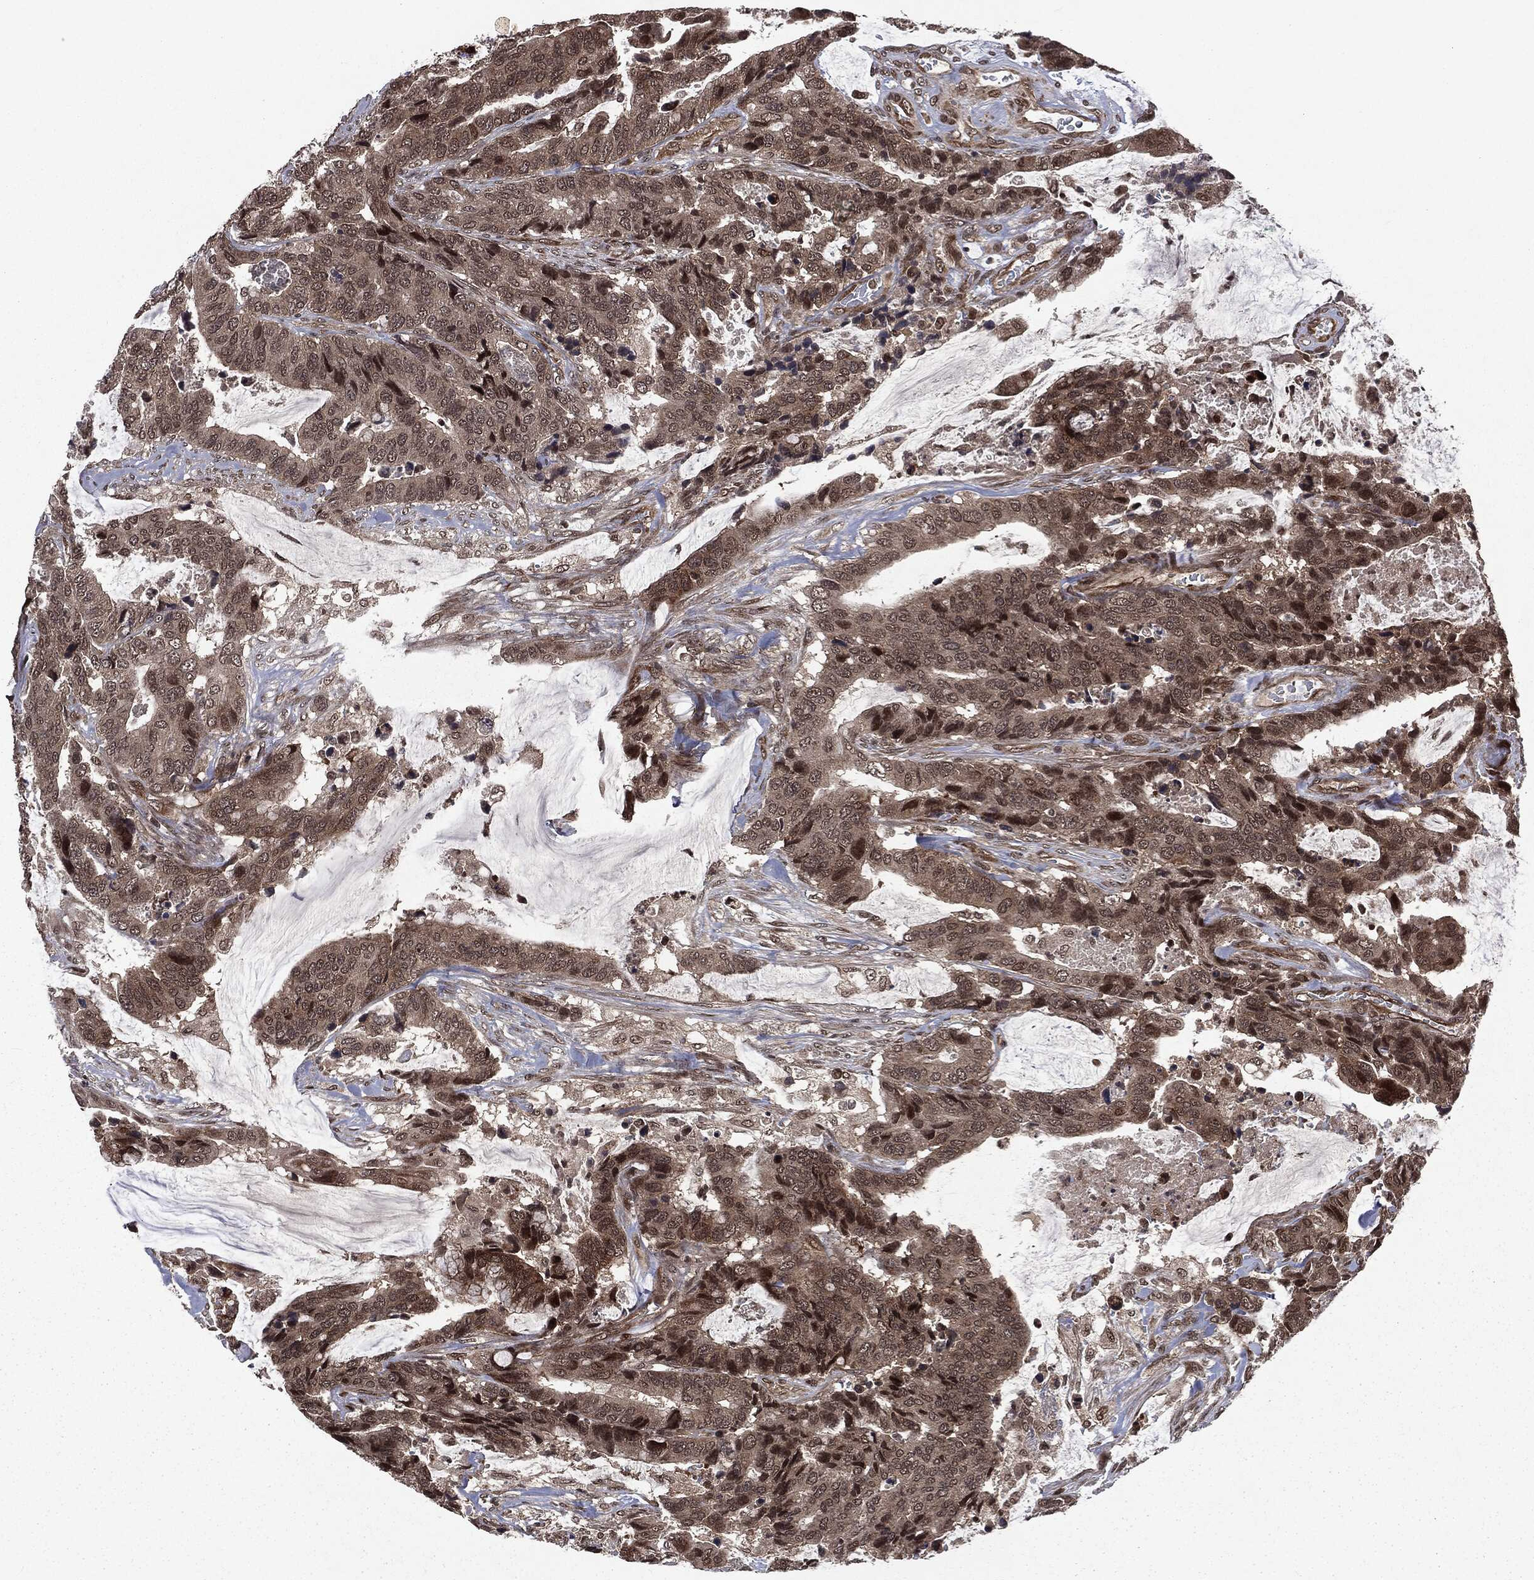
{"staining": {"intensity": "moderate", "quantity": ">75%", "location": "cytoplasmic/membranous,nuclear"}, "tissue": "colorectal cancer", "cell_type": "Tumor cells", "image_type": "cancer", "snomed": [{"axis": "morphology", "description": "Adenocarcinoma, NOS"}, {"axis": "topography", "description": "Rectum"}], "caption": "Protein expression by IHC exhibits moderate cytoplasmic/membranous and nuclear expression in about >75% of tumor cells in colorectal cancer (adenocarcinoma).", "gene": "STAU2", "patient": {"sex": "female", "age": 59}}